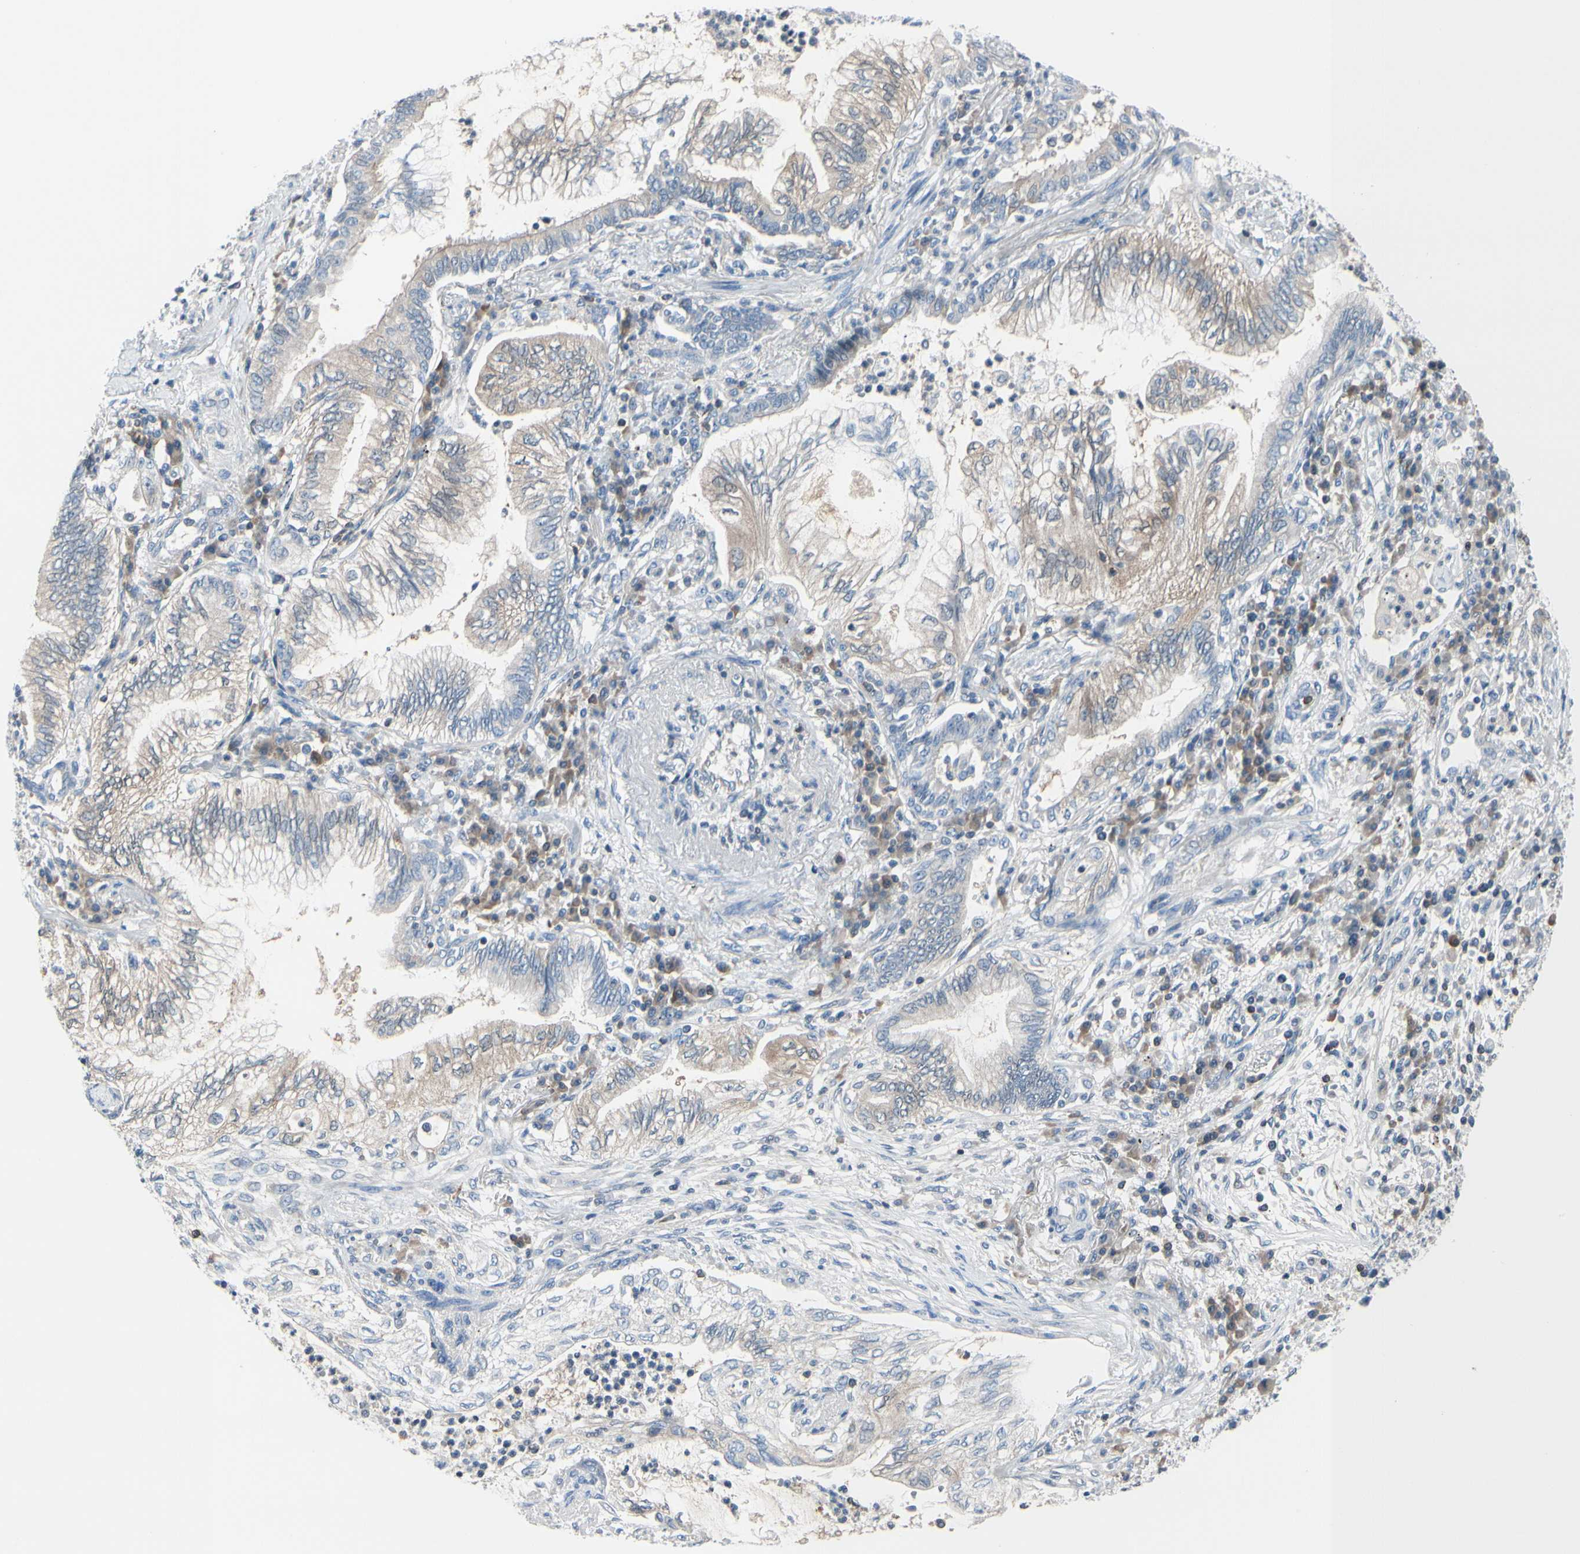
{"staining": {"intensity": "weak", "quantity": "25%-75%", "location": "cytoplasmic/membranous"}, "tissue": "lung cancer", "cell_type": "Tumor cells", "image_type": "cancer", "snomed": [{"axis": "morphology", "description": "Normal tissue, NOS"}, {"axis": "morphology", "description": "Adenocarcinoma, NOS"}, {"axis": "topography", "description": "Bronchus"}, {"axis": "topography", "description": "Lung"}], "caption": "Immunohistochemistry micrograph of neoplastic tissue: adenocarcinoma (lung) stained using immunohistochemistry (IHC) exhibits low levels of weak protein expression localized specifically in the cytoplasmic/membranous of tumor cells, appearing as a cytoplasmic/membranous brown color.", "gene": "SLC9A3R1", "patient": {"sex": "female", "age": 70}}